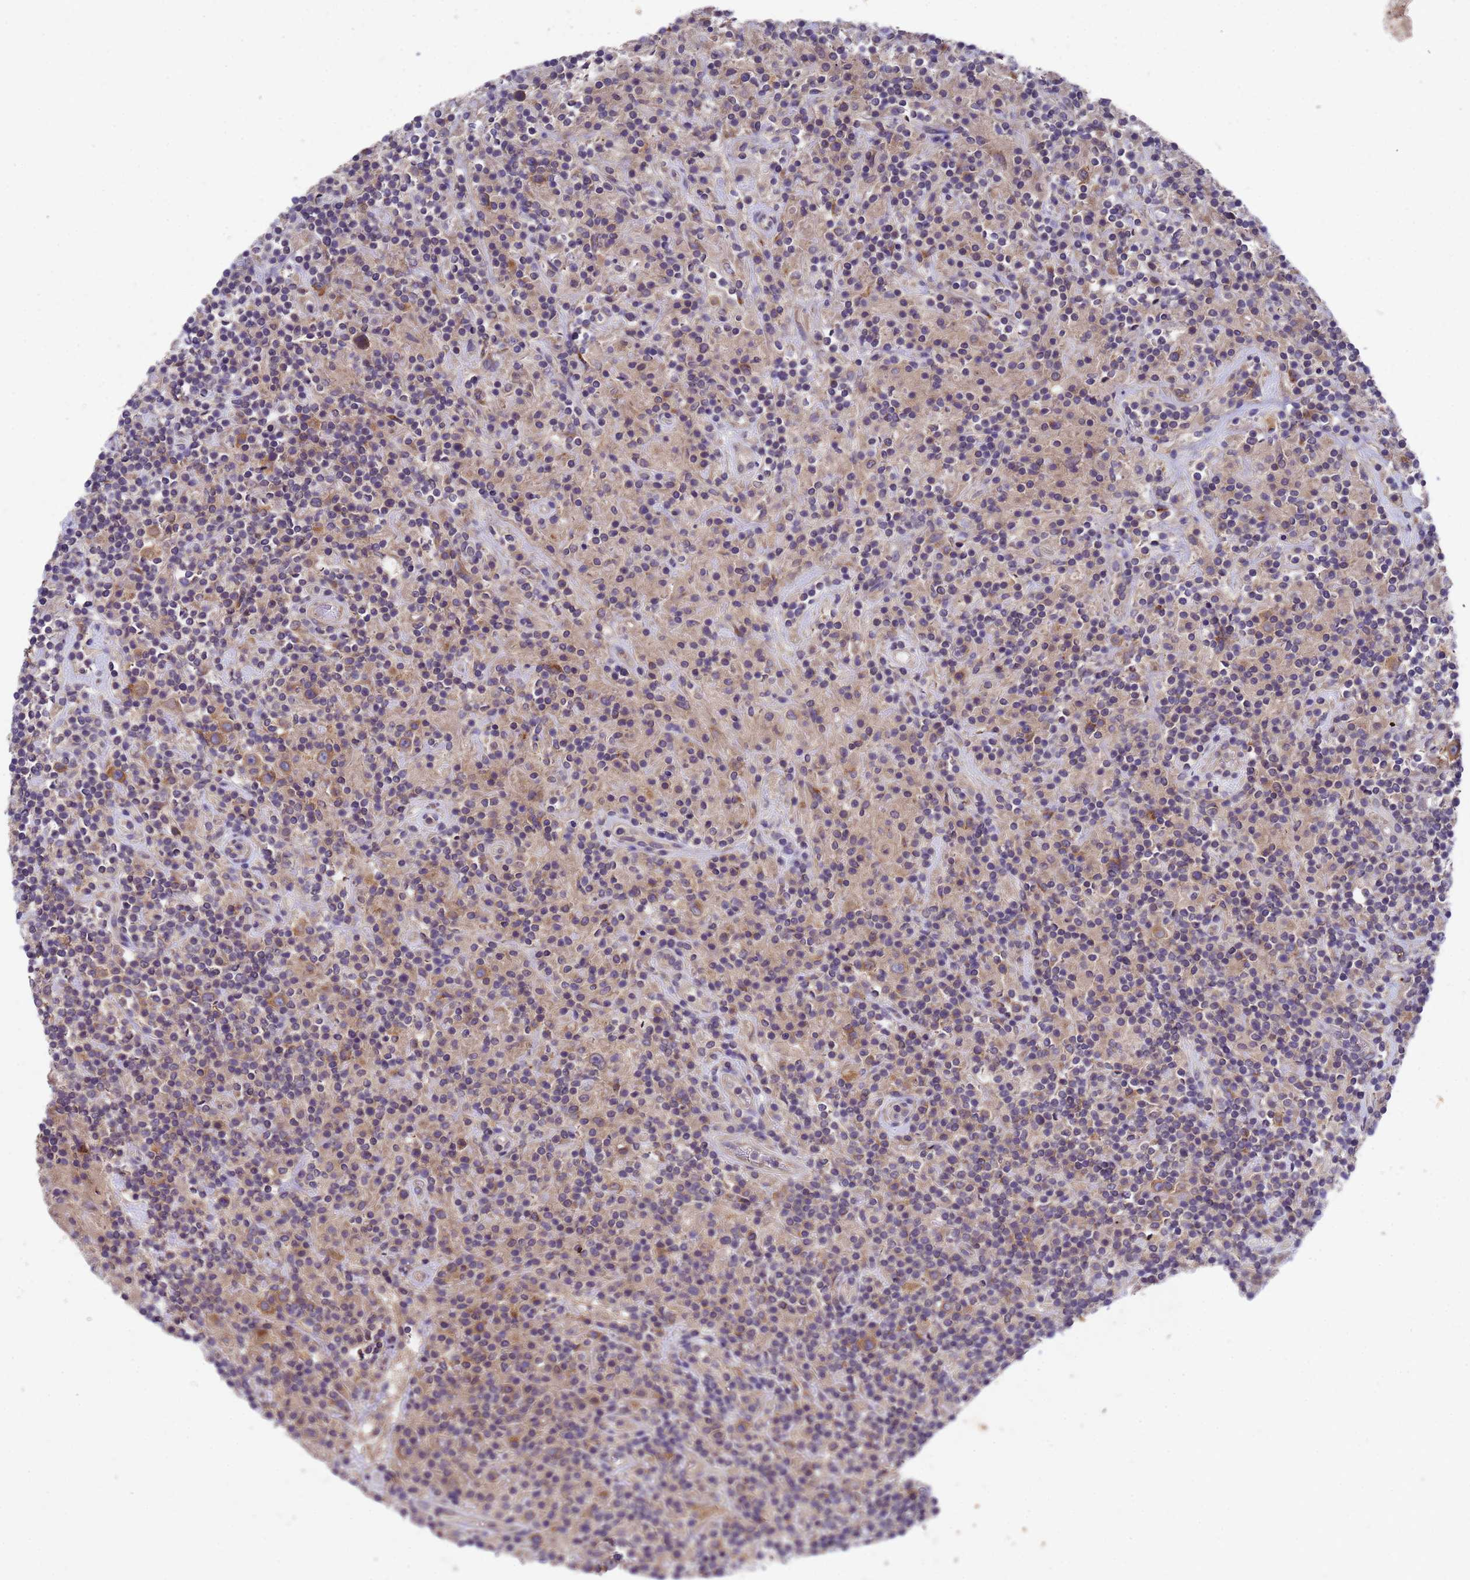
{"staining": {"intensity": "moderate", "quantity": ">75%", "location": "cytoplasmic/membranous"}, "tissue": "lymphoma", "cell_type": "Tumor cells", "image_type": "cancer", "snomed": [{"axis": "morphology", "description": "Hodgkin's disease, NOS"}, {"axis": "topography", "description": "Lymph node"}], "caption": "Immunohistochemical staining of human lymphoma displays medium levels of moderate cytoplasmic/membranous protein expression in approximately >75% of tumor cells.", "gene": "DCAF12L2", "patient": {"sex": "male", "age": 70}}